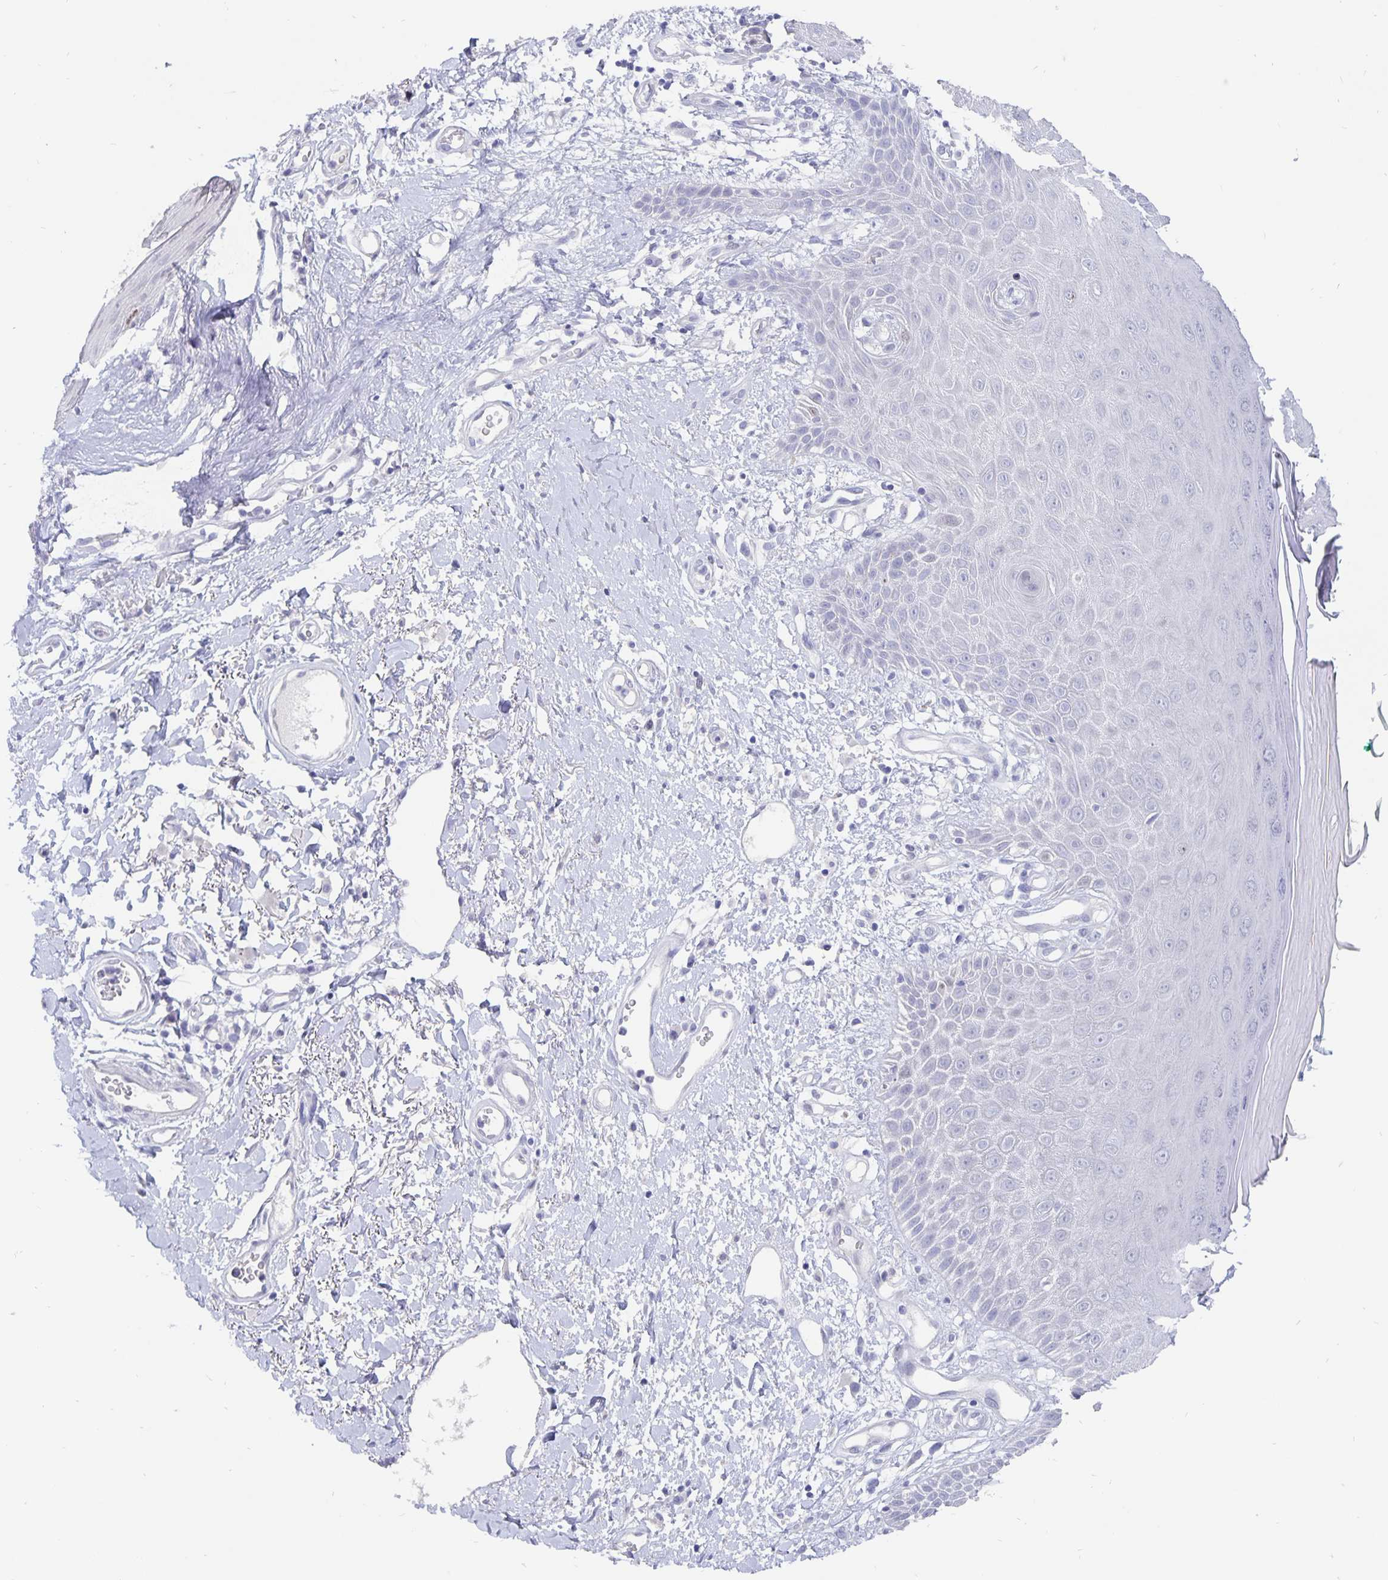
{"staining": {"intensity": "weak", "quantity": "<25%", "location": "nuclear"}, "tissue": "skin", "cell_type": "Epidermal cells", "image_type": "normal", "snomed": [{"axis": "morphology", "description": "Normal tissue, NOS"}, {"axis": "topography", "description": "Anal"}, {"axis": "topography", "description": "Peripheral nerve tissue"}], "caption": "This is a image of IHC staining of unremarkable skin, which shows no staining in epidermal cells. Nuclei are stained in blue.", "gene": "SMOC1", "patient": {"sex": "male", "age": 78}}